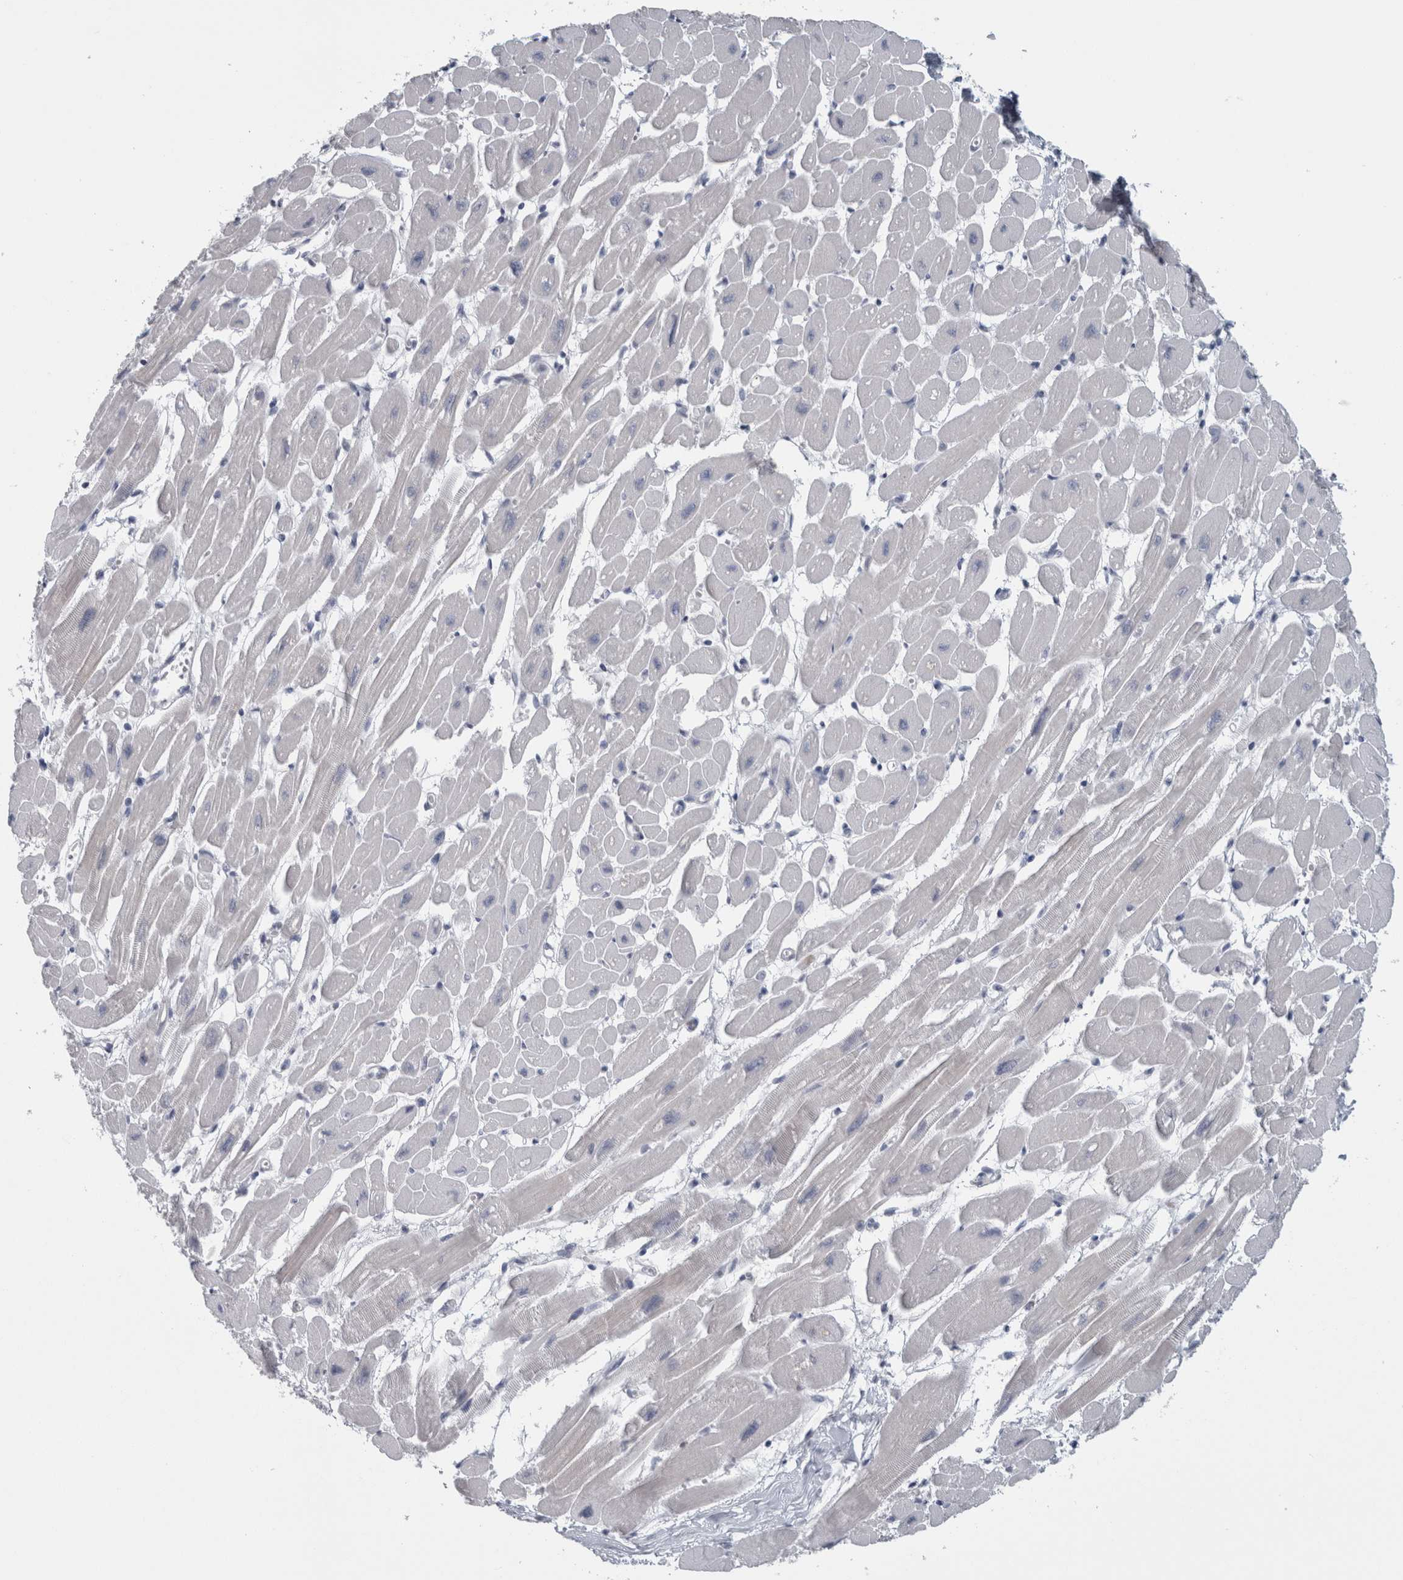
{"staining": {"intensity": "weak", "quantity": "<25%", "location": "cytoplasmic/membranous"}, "tissue": "heart muscle", "cell_type": "Cardiomyocytes", "image_type": "normal", "snomed": [{"axis": "morphology", "description": "Normal tissue, NOS"}, {"axis": "topography", "description": "Heart"}], "caption": "Cardiomyocytes show no significant expression in normal heart muscle. Nuclei are stained in blue.", "gene": "PLIN1", "patient": {"sex": "female", "age": 54}}